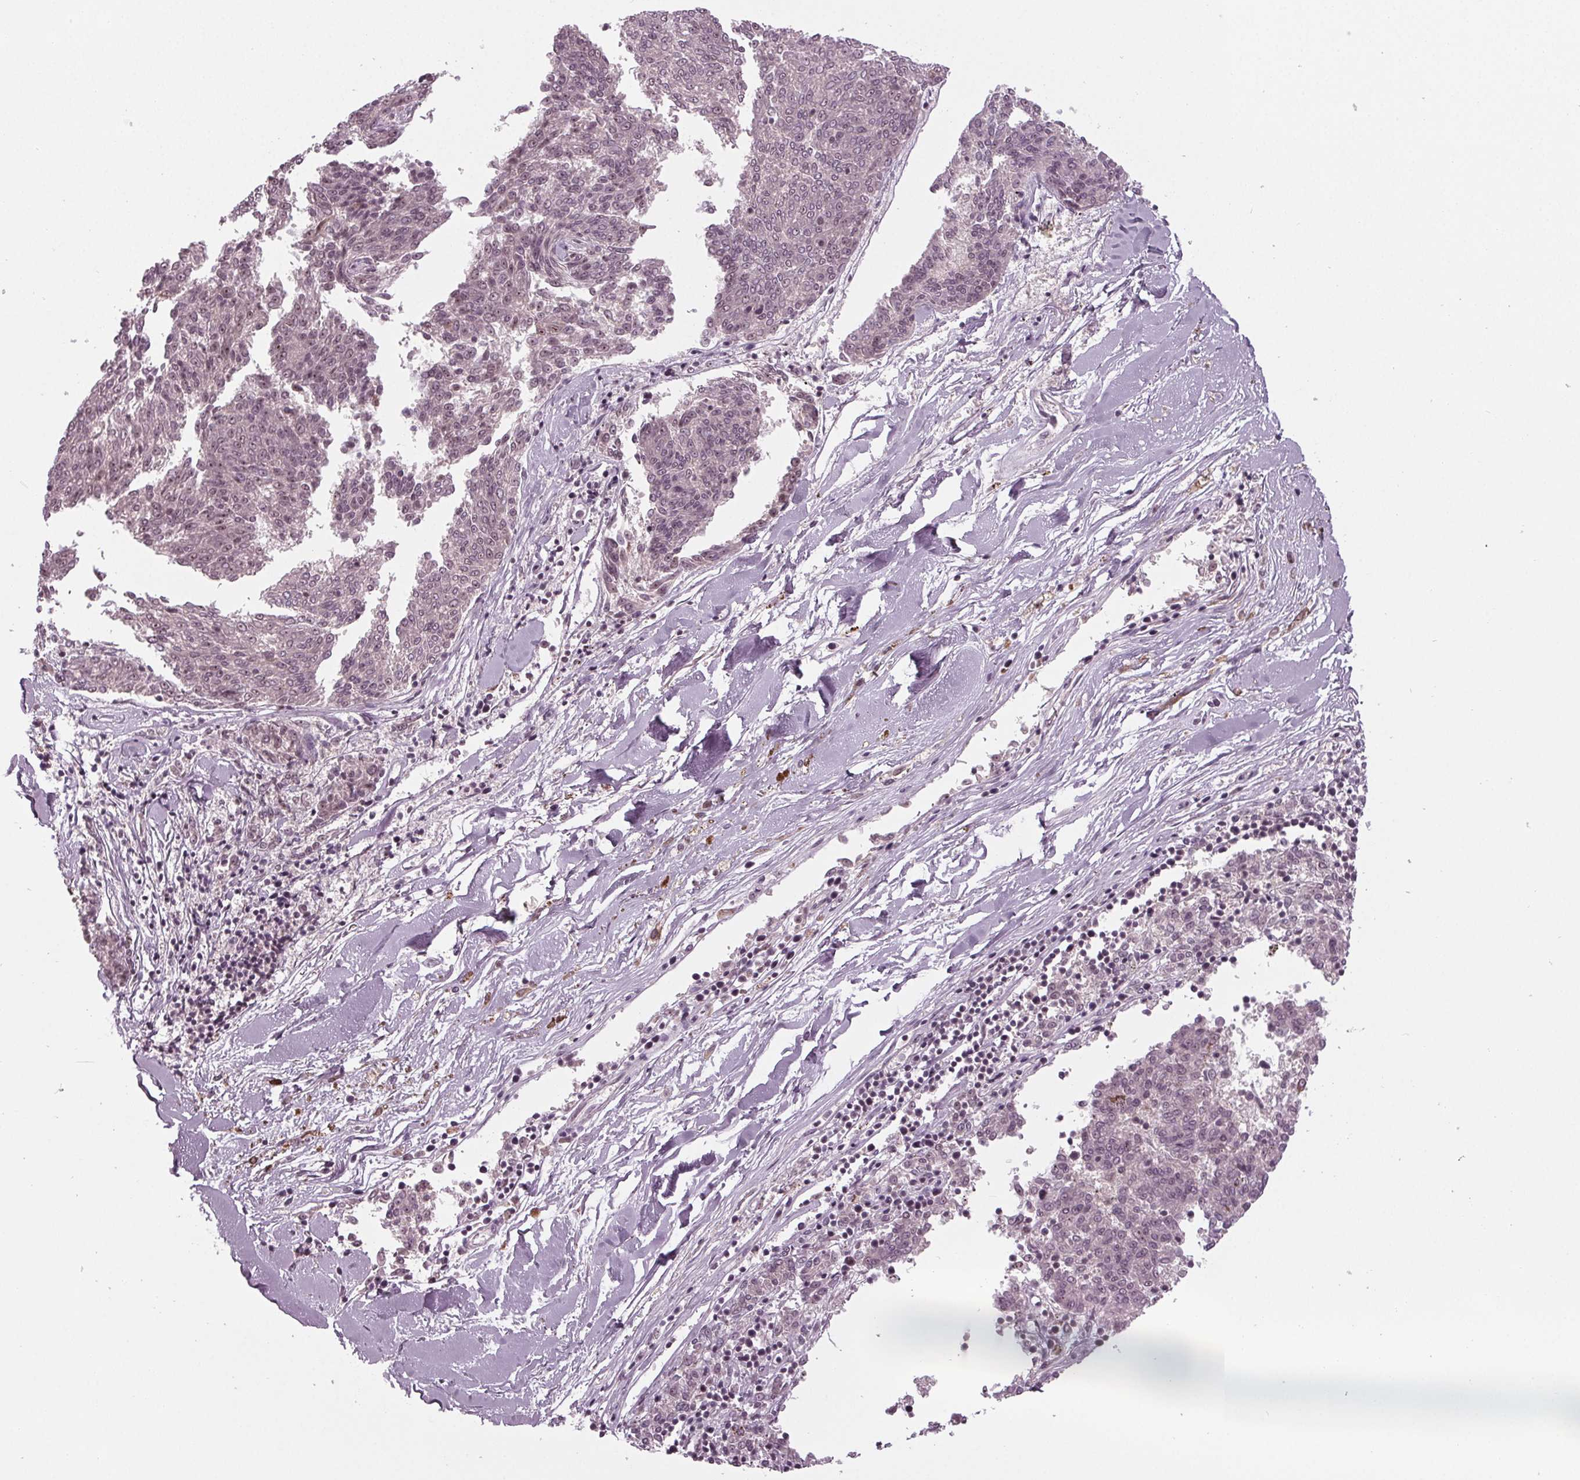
{"staining": {"intensity": "negative", "quantity": "none", "location": "none"}, "tissue": "melanoma", "cell_type": "Tumor cells", "image_type": "cancer", "snomed": [{"axis": "morphology", "description": "Malignant melanoma, NOS"}, {"axis": "topography", "description": "Skin"}], "caption": "Immunohistochemistry photomicrograph of neoplastic tissue: human malignant melanoma stained with DAB (3,3'-diaminobenzidine) reveals no significant protein positivity in tumor cells. (Immunohistochemistry, brightfield microscopy, high magnification).", "gene": "DDX41", "patient": {"sex": "female", "age": 72}}